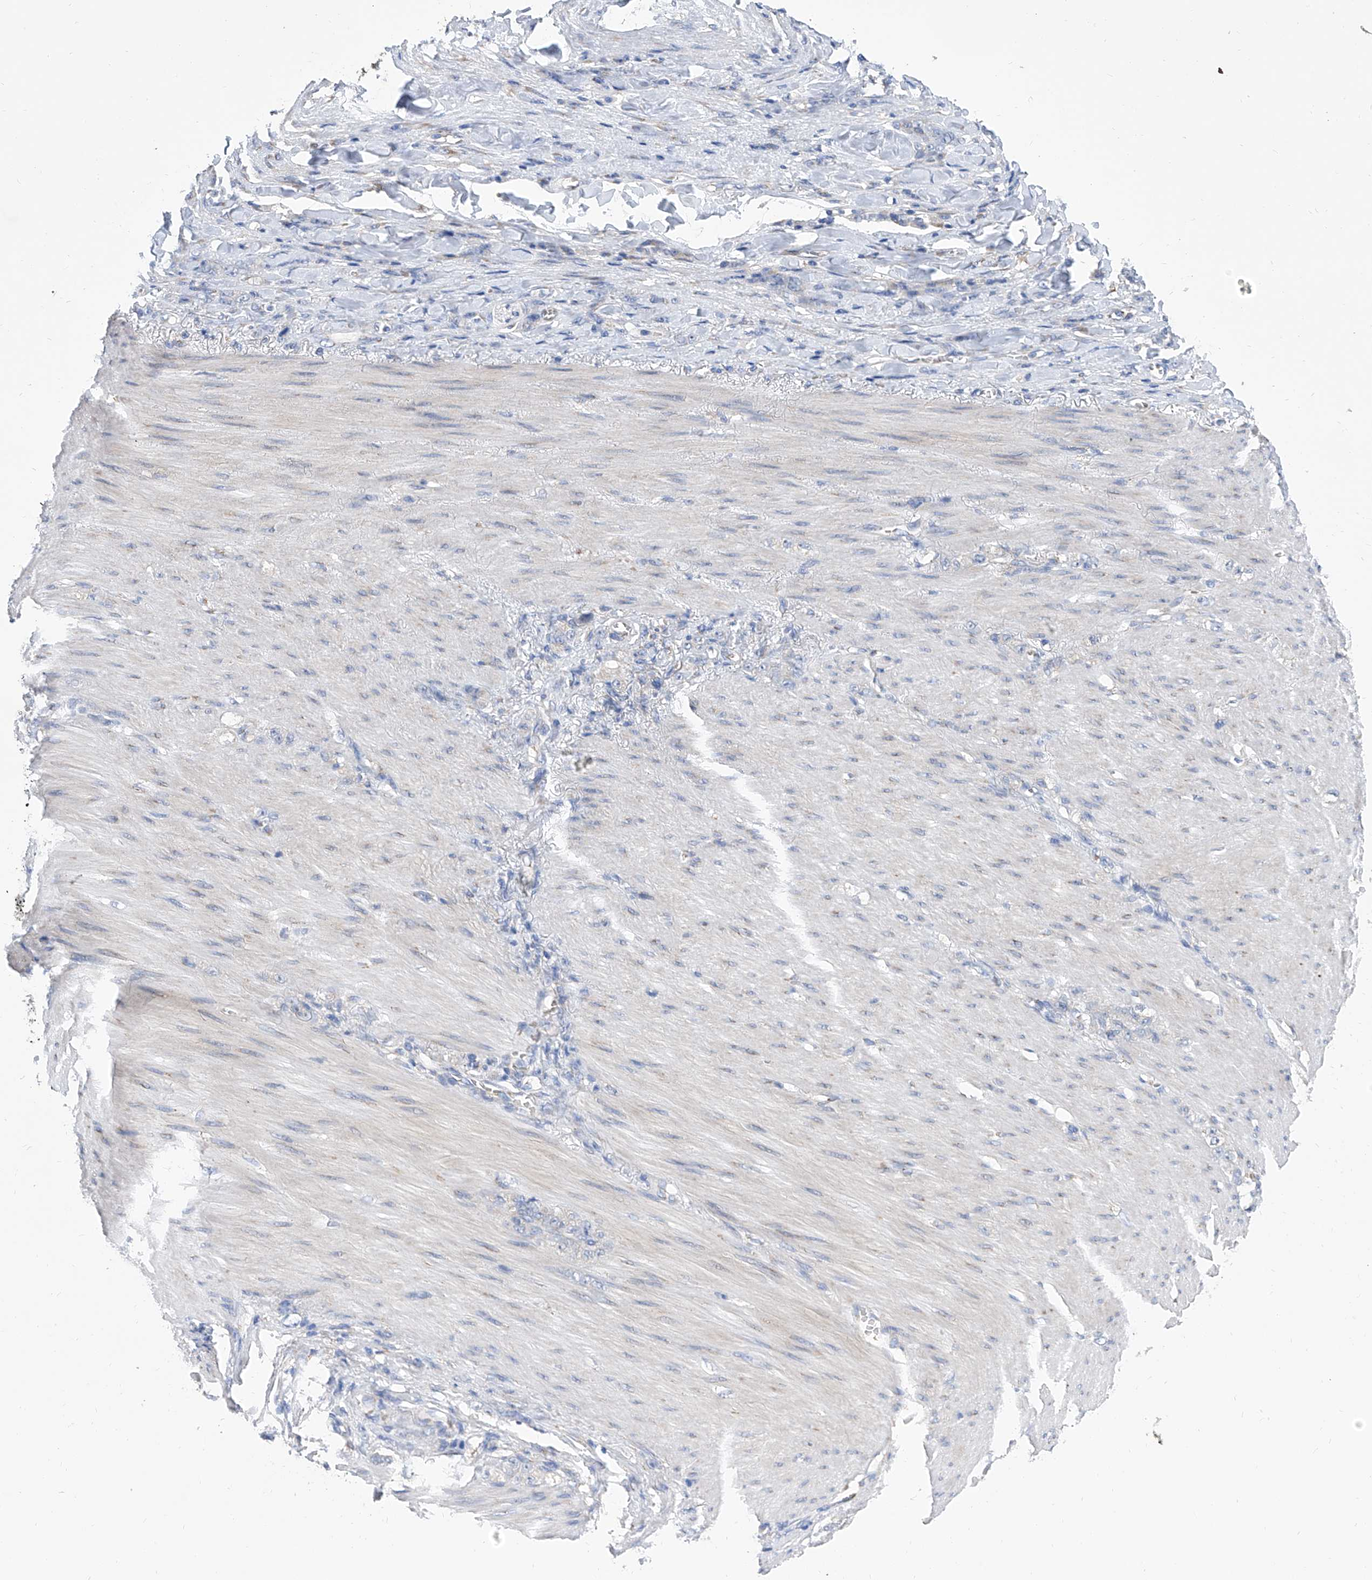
{"staining": {"intensity": "negative", "quantity": "none", "location": "none"}, "tissue": "stomach cancer", "cell_type": "Tumor cells", "image_type": "cancer", "snomed": [{"axis": "morphology", "description": "Normal tissue, NOS"}, {"axis": "morphology", "description": "Adenocarcinoma, NOS"}, {"axis": "topography", "description": "Stomach"}], "caption": "Adenocarcinoma (stomach) was stained to show a protein in brown. There is no significant expression in tumor cells. The staining was performed using DAB to visualize the protein expression in brown, while the nuclei were stained in blue with hematoxylin (Magnification: 20x).", "gene": "TJAP1", "patient": {"sex": "male", "age": 82}}